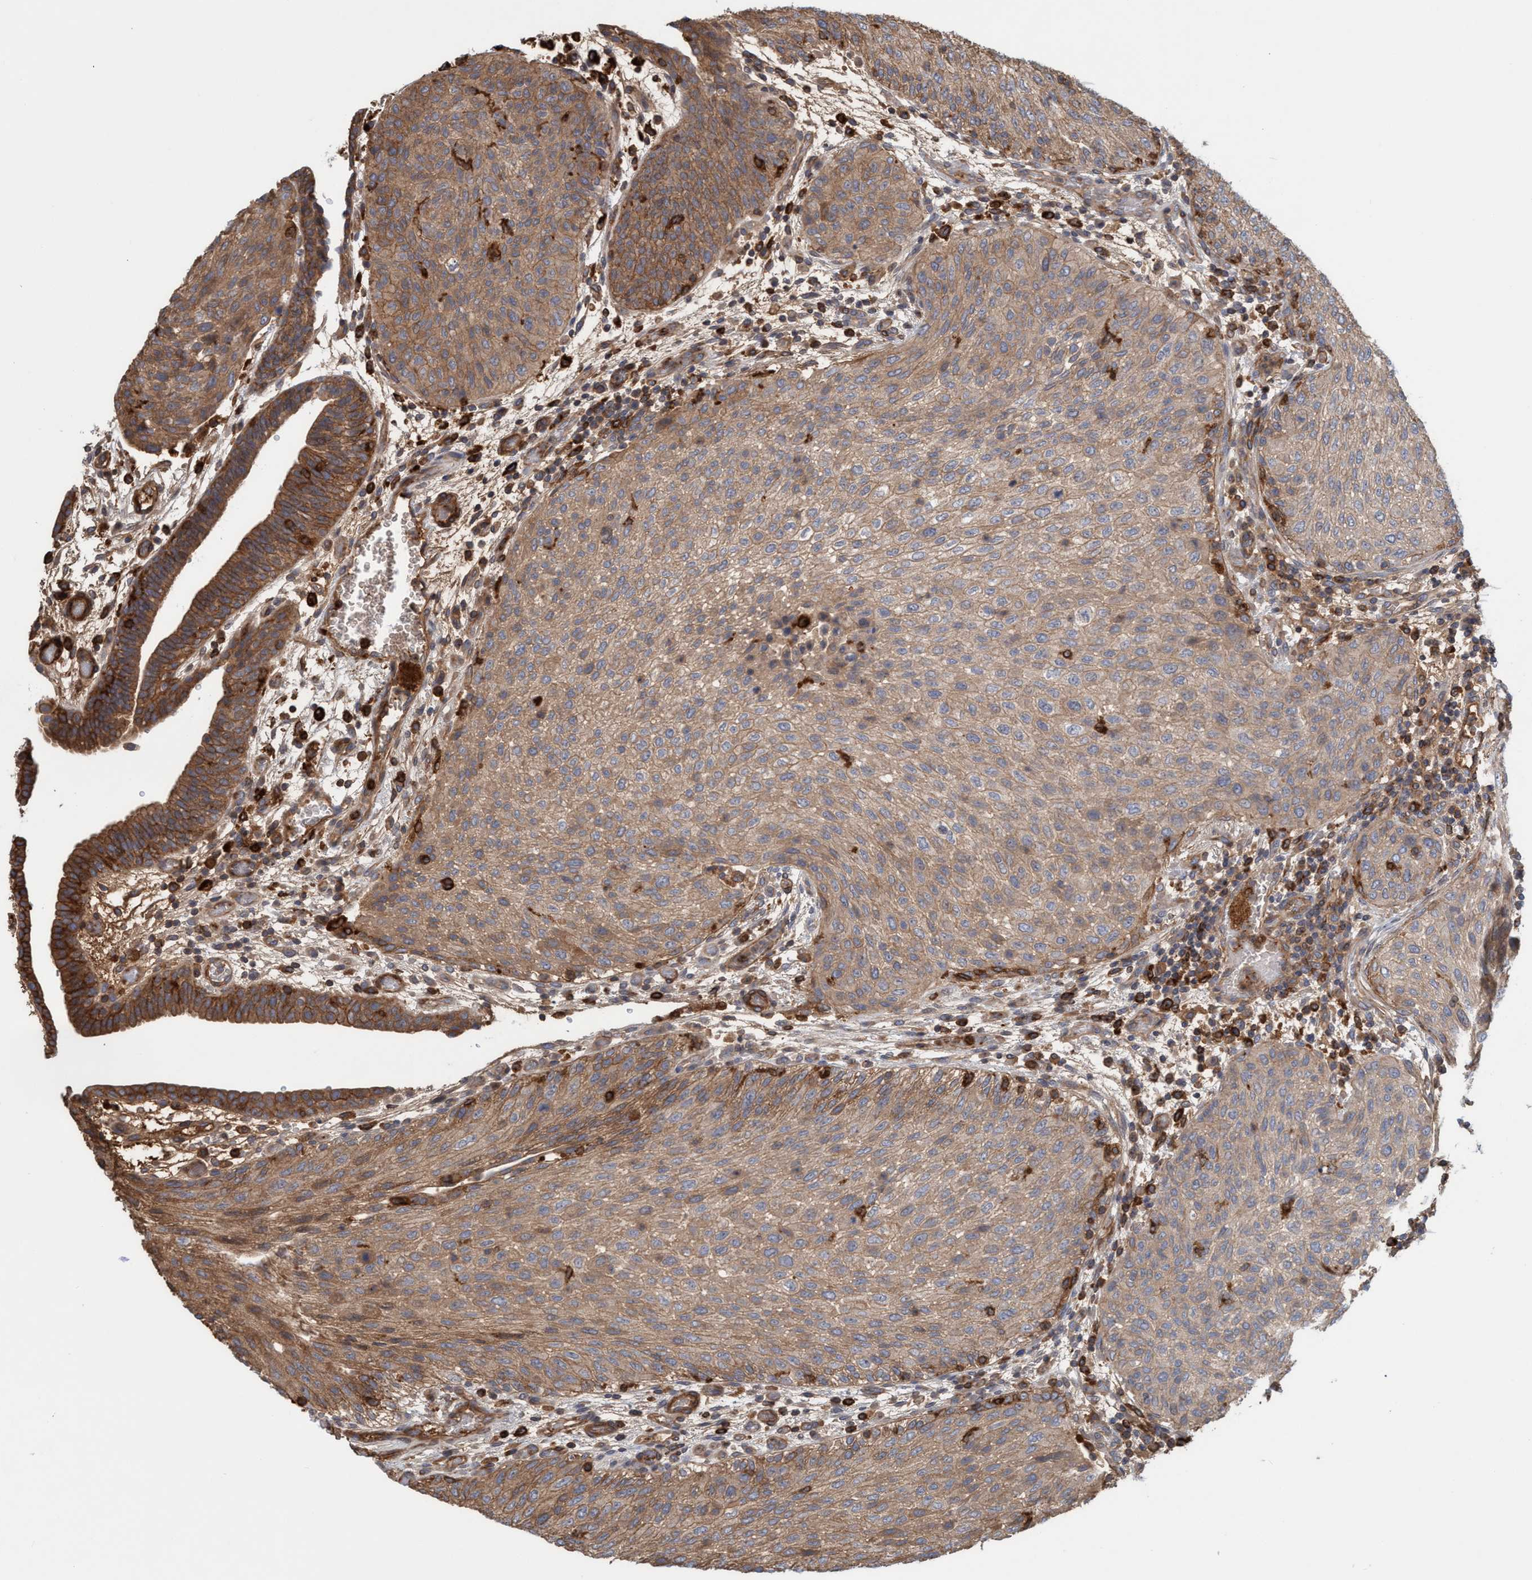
{"staining": {"intensity": "moderate", "quantity": "25%-75%", "location": "cytoplasmic/membranous"}, "tissue": "urothelial cancer", "cell_type": "Tumor cells", "image_type": "cancer", "snomed": [{"axis": "morphology", "description": "Urothelial carcinoma, Low grade"}, {"axis": "morphology", "description": "Urothelial carcinoma, High grade"}, {"axis": "topography", "description": "Urinary bladder"}], "caption": "IHC photomicrograph of neoplastic tissue: human urothelial cancer stained using immunohistochemistry shows medium levels of moderate protein expression localized specifically in the cytoplasmic/membranous of tumor cells, appearing as a cytoplasmic/membranous brown color.", "gene": "SPECC1", "patient": {"sex": "male", "age": 35}}